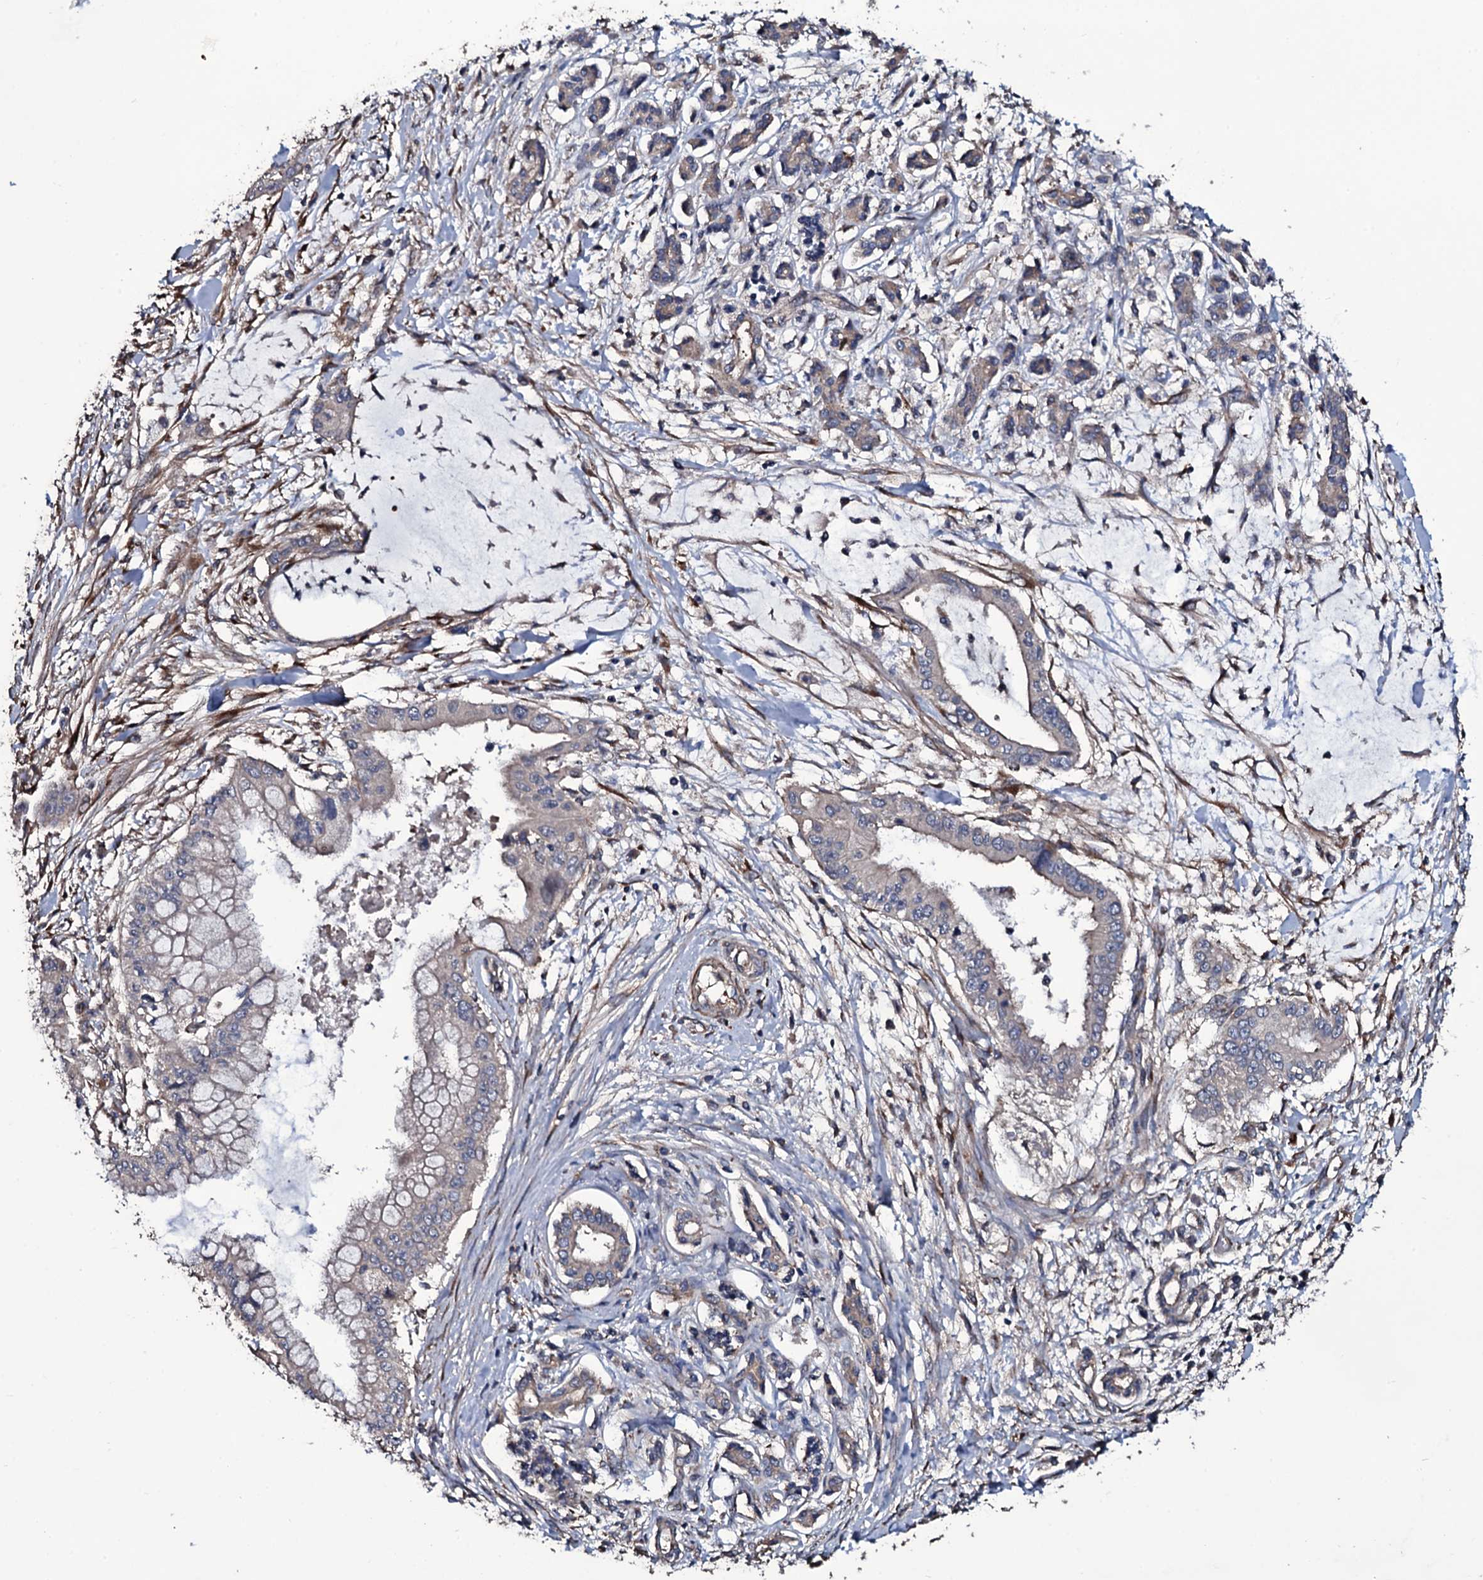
{"staining": {"intensity": "weak", "quantity": "<25%", "location": "cytoplasmic/membranous"}, "tissue": "pancreatic cancer", "cell_type": "Tumor cells", "image_type": "cancer", "snomed": [{"axis": "morphology", "description": "Adenocarcinoma, NOS"}, {"axis": "topography", "description": "Pancreas"}], "caption": "IHC image of human pancreatic cancer stained for a protein (brown), which demonstrates no staining in tumor cells.", "gene": "WIPF3", "patient": {"sex": "male", "age": 46}}